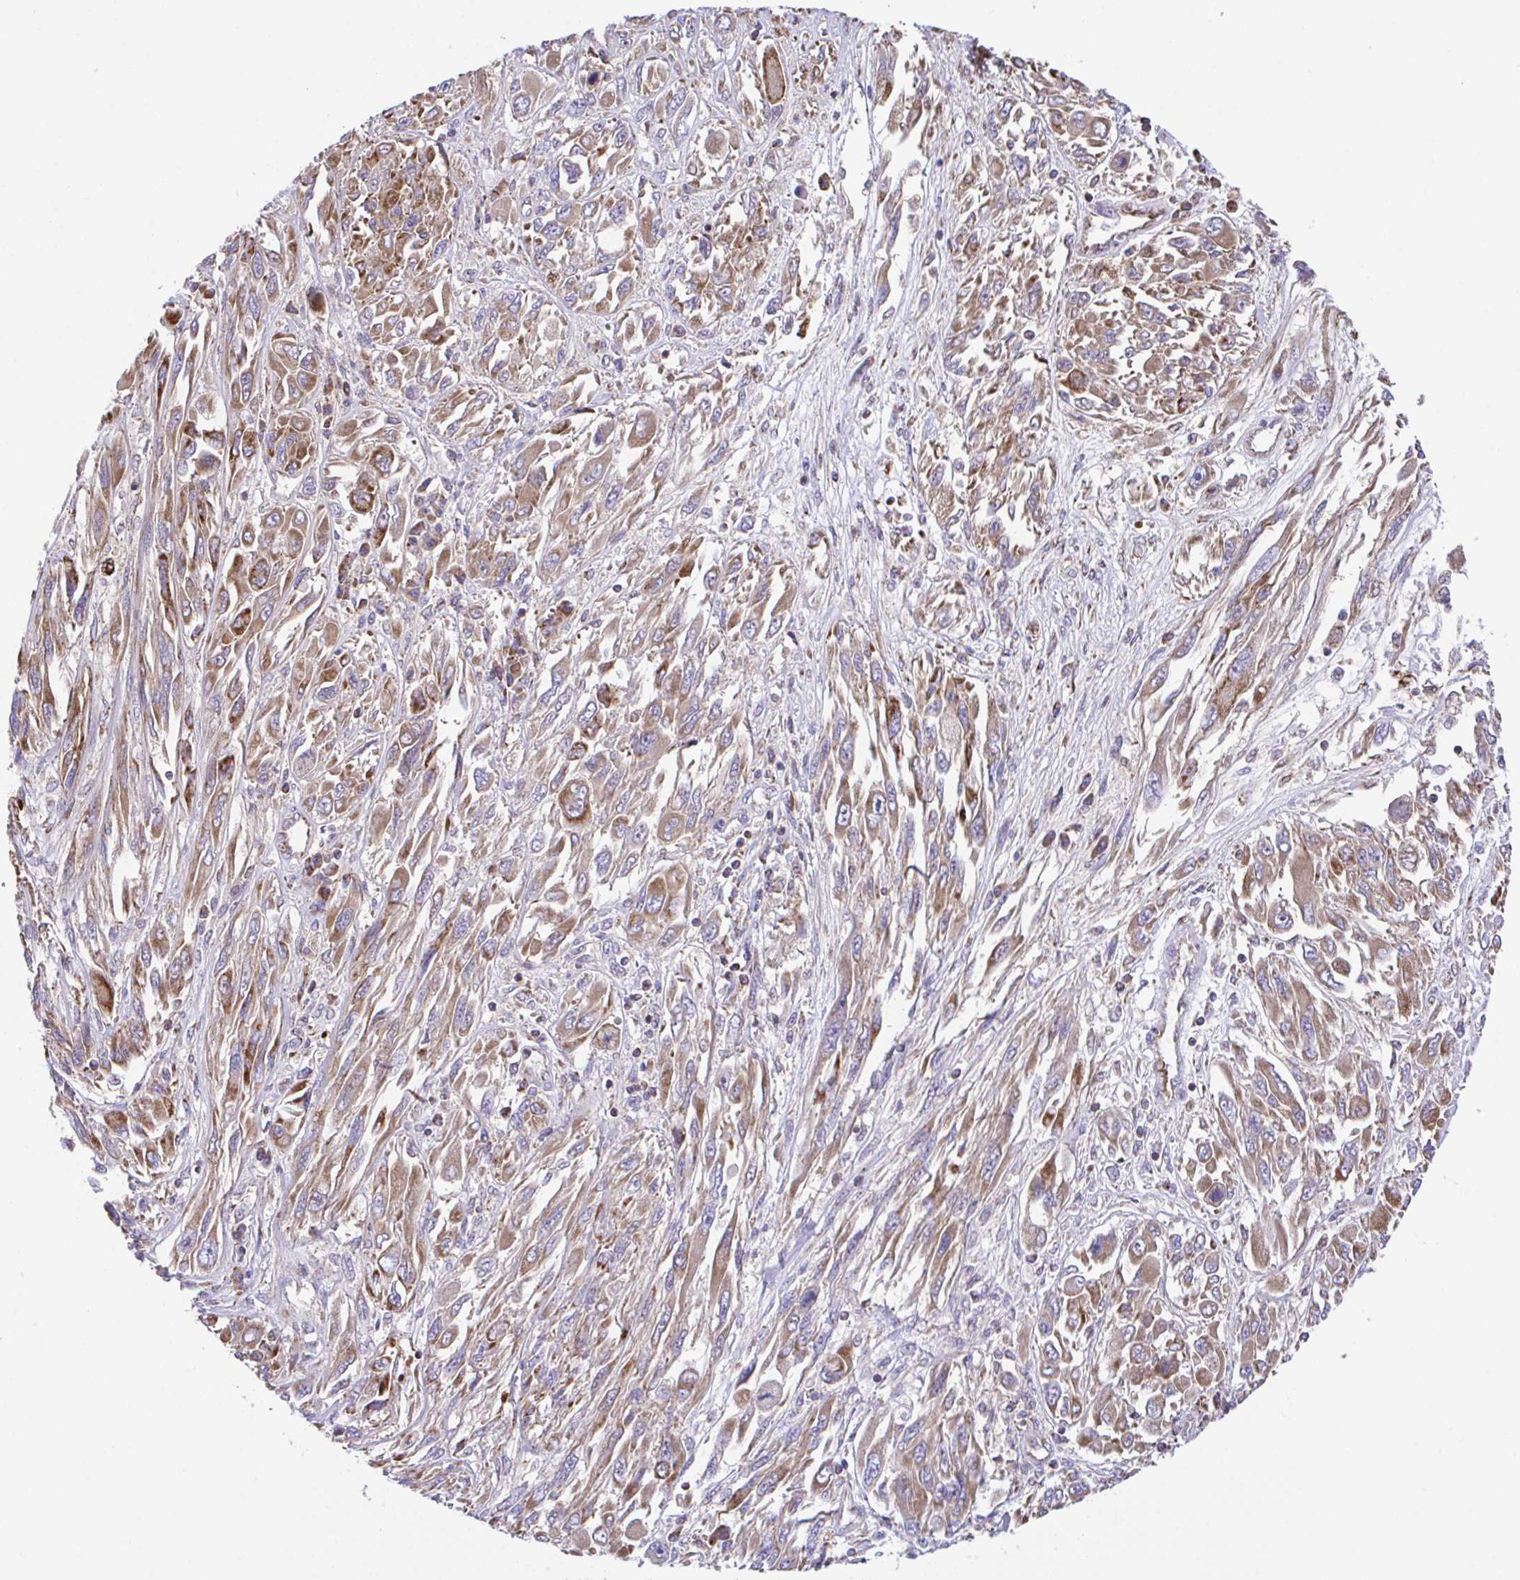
{"staining": {"intensity": "moderate", "quantity": ">75%", "location": "cytoplasmic/membranous"}, "tissue": "melanoma", "cell_type": "Tumor cells", "image_type": "cancer", "snomed": [{"axis": "morphology", "description": "Malignant melanoma, NOS"}, {"axis": "topography", "description": "Skin"}], "caption": "Protein staining of malignant melanoma tissue displays moderate cytoplasmic/membranous expression in approximately >75% of tumor cells.", "gene": "PCMTD2", "patient": {"sex": "female", "age": 91}}